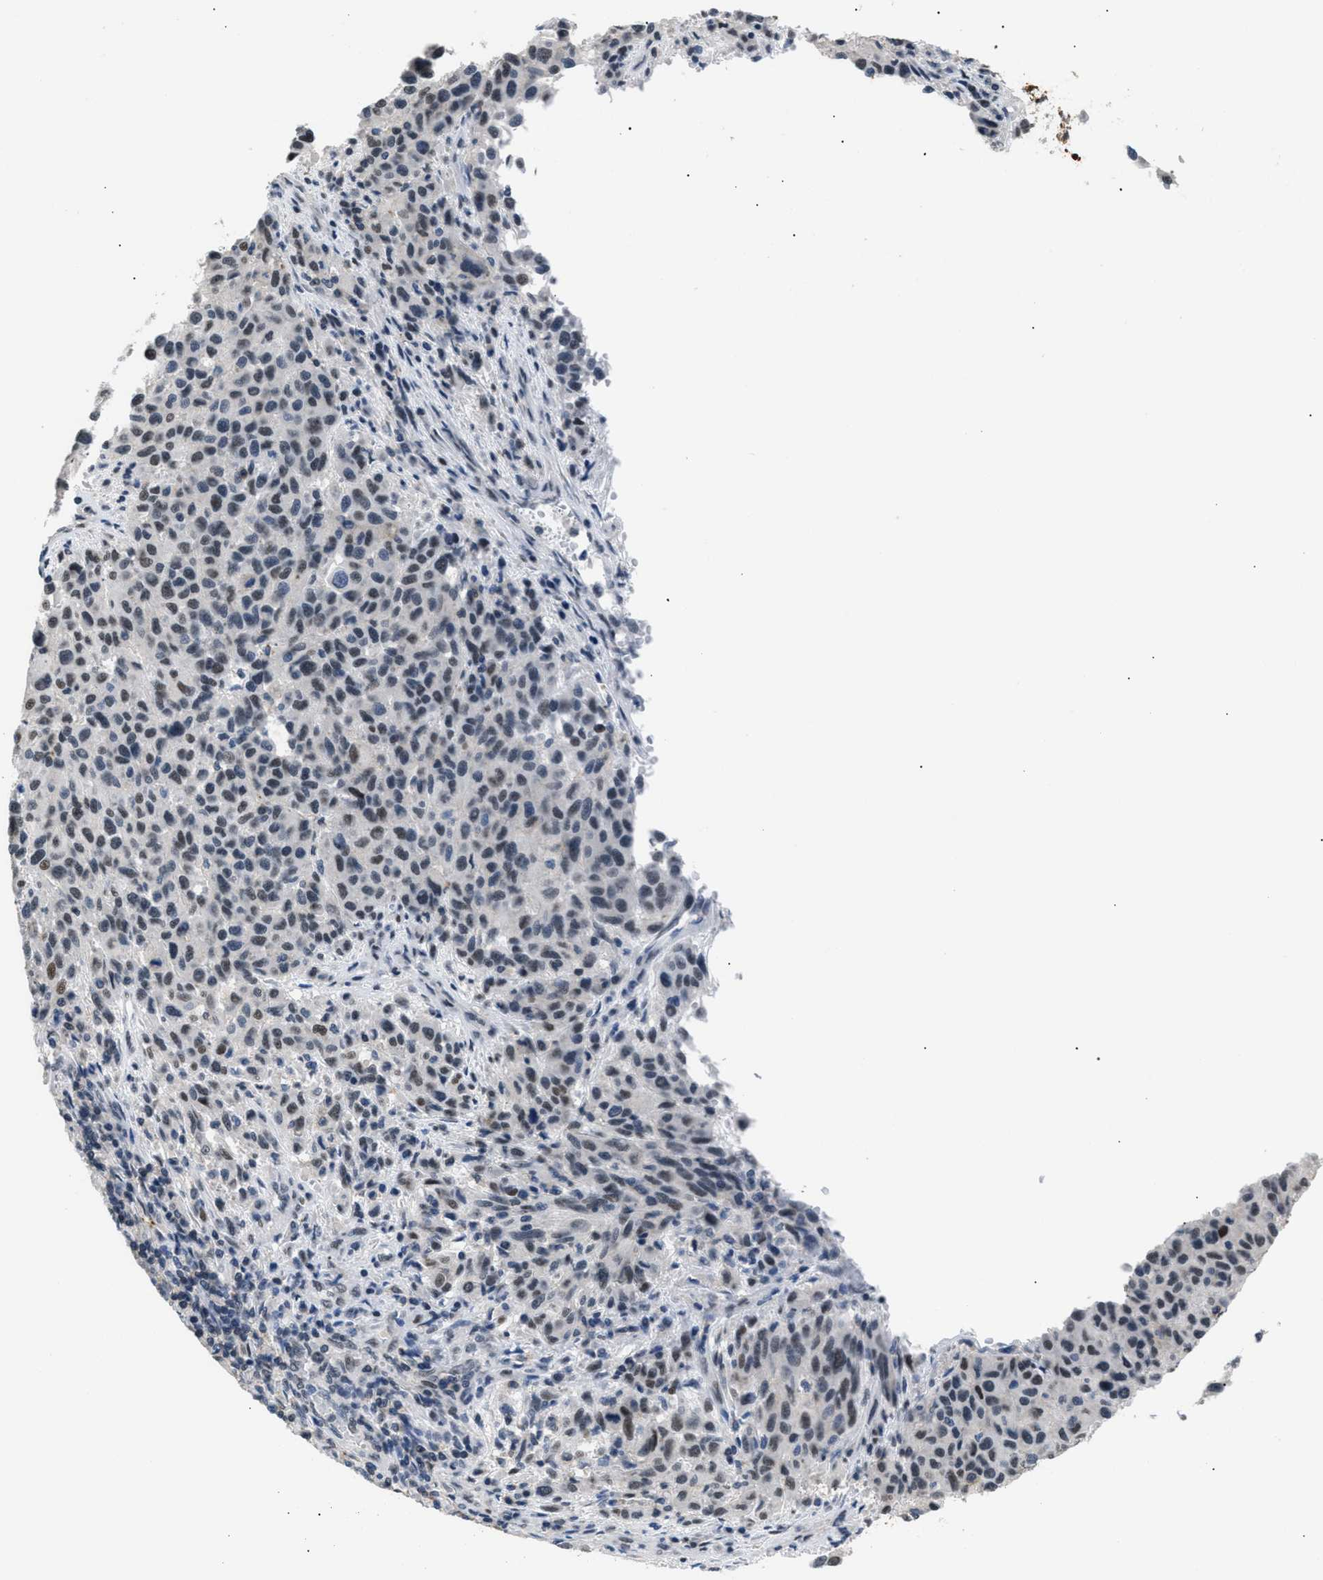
{"staining": {"intensity": "weak", "quantity": "<25%", "location": "nuclear"}, "tissue": "melanoma", "cell_type": "Tumor cells", "image_type": "cancer", "snomed": [{"axis": "morphology", "description": "Malignant melanoma, Metastatic site"}, {"axis": "topography", "description": "Lymph node"}], "caption": "The image shows no staining of tumor cells in melanoma. (Brightfield microscopy of DAB immunohistochemistry (IHC) at high magnification).", "gene": "KCNC3", "patient": {"sex": "male", "age": 61}}